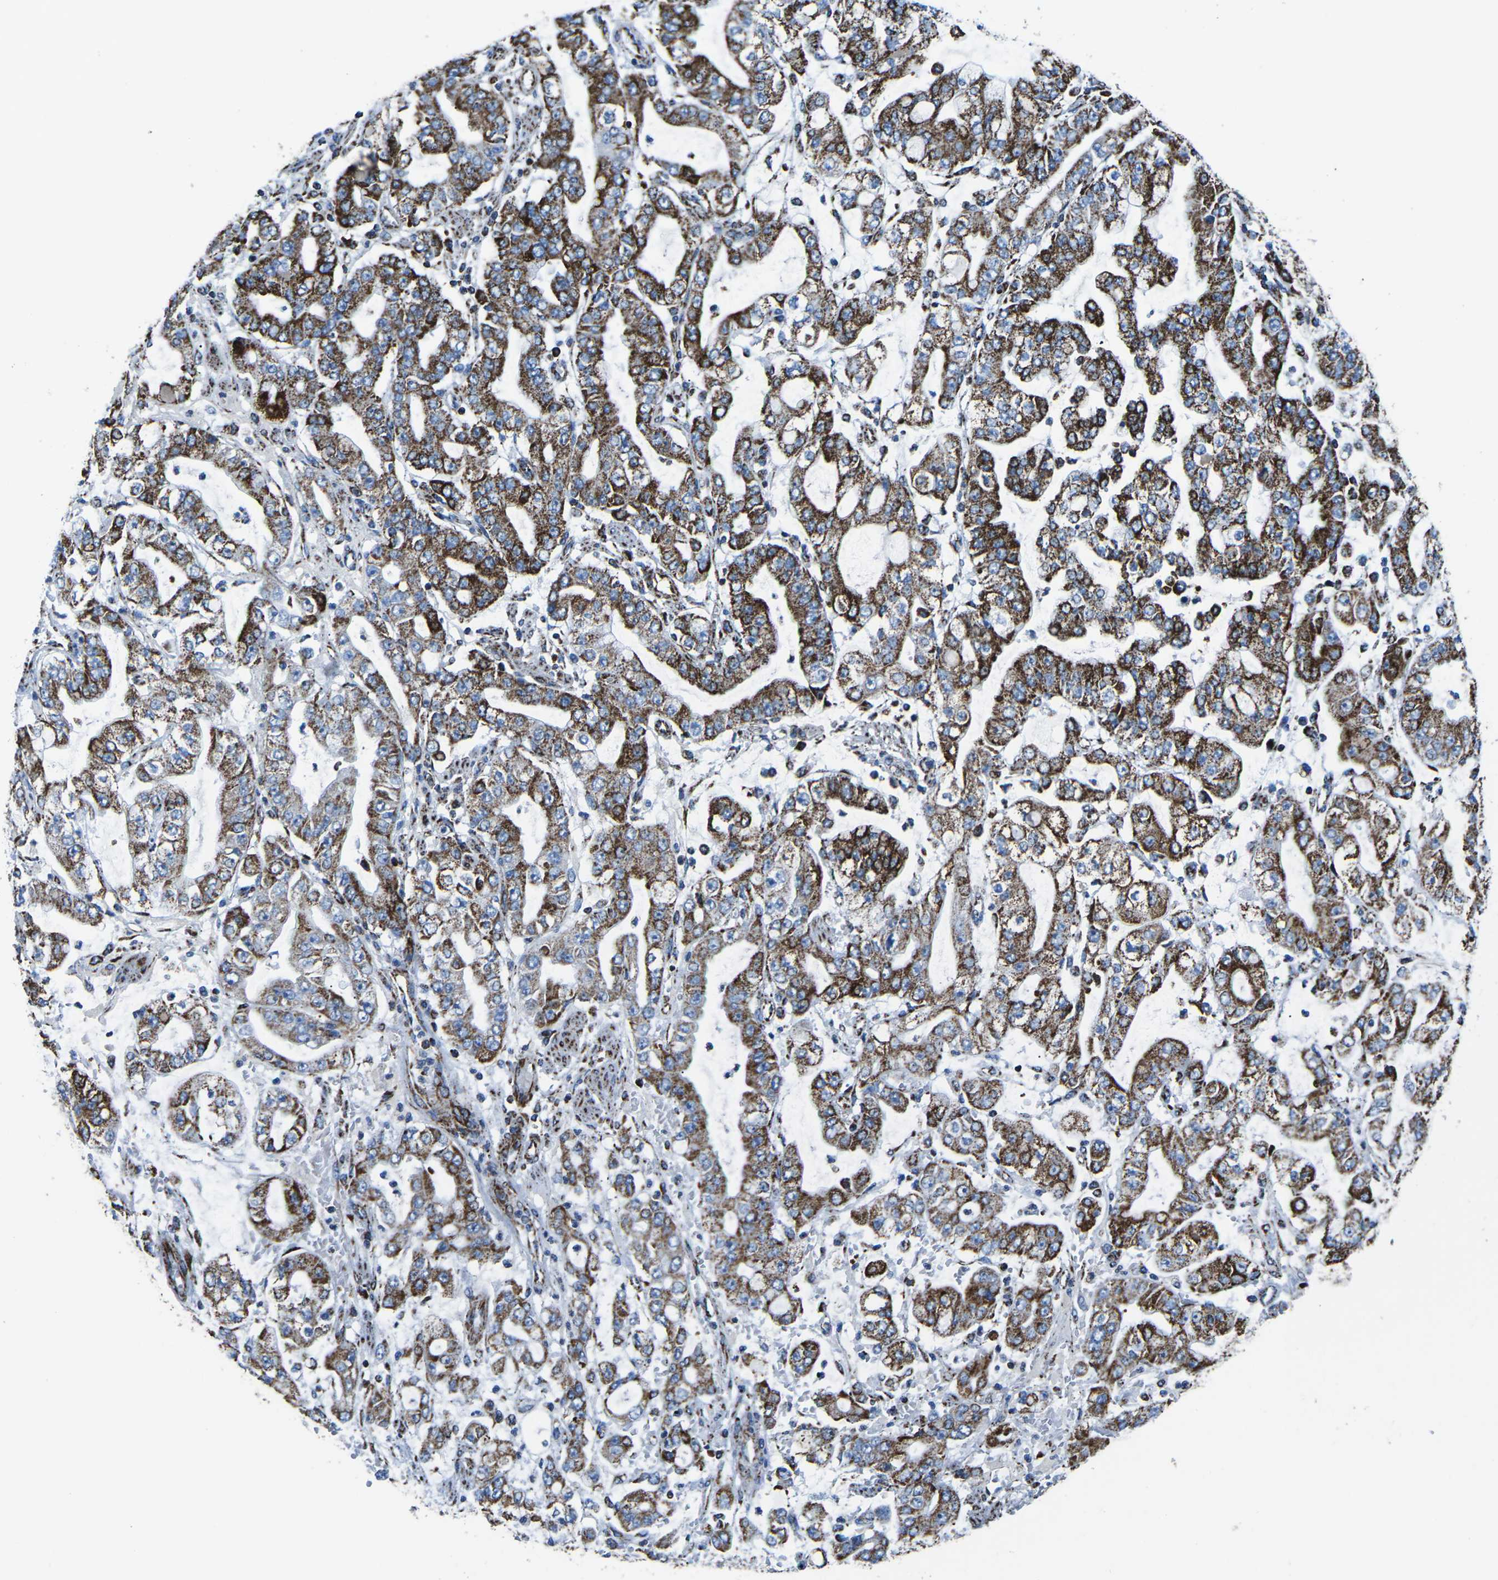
{"staining": {"intensity": "strong", "quantity": ">75%", "location": "cytoplasmic/membranous"}, "tissue": "stomach cancer", "cell_type": "Tumor cells", "image_type": "cancer", "snomed": [{"axis": "morphology", "description": "Adenocarcinoma, NOS"}, {"axis": "topography", "description": "Stomach"}], "caption": "Adenocarcinoma (stomach) stained with immunohistochemistry (IHC) exhibits strong cytoplasmic/membranous expression in about >75% of tumor cells. The protein of interest is stained brown, and the nuclei are stained in blue (DAB (3,3'-diaminobenzidine) IHC with brightfield microscopy, high magnification).", "gene": "MT-CO2", "patient": {"sex": "male", "age": 76}}